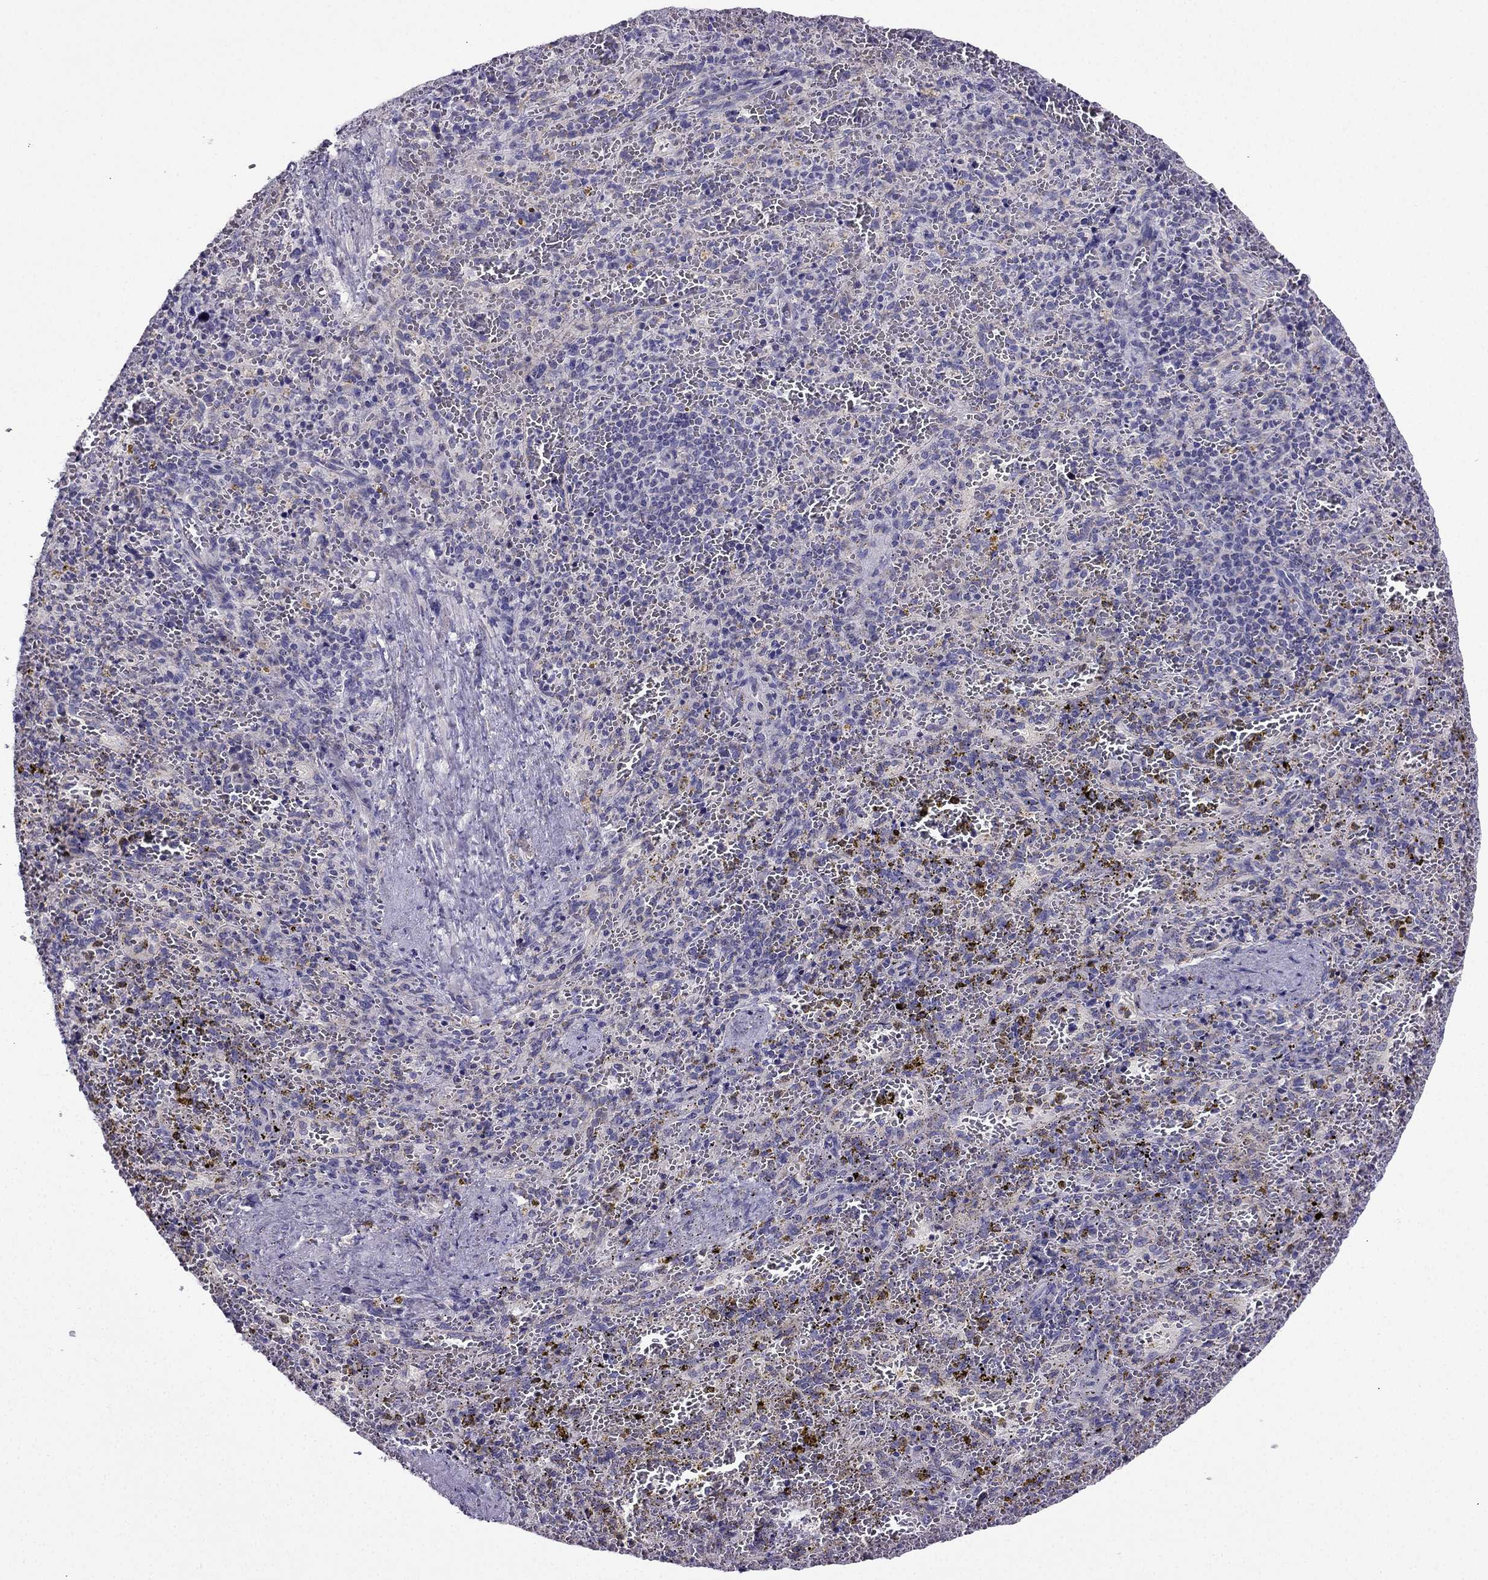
{"staining": {"intensity": "negative", "quantity": "none", "location": "none"}, "tissue": "spleen", "cell_type": "Cells in red pulp", "image_type": "normal", "snomed": [{"axis": "morphology", "description": "Normal tissue, NOS"}, {"axis": "topography", "description": "Spleen"}], "caption": "High magnification brightfield microscopy of normal spleen stained with DAB (3,3'-diaminobenzidine) (brown) and counterstained with hematoxylin (blue): cells in red pulp show no significant expression. (Brightfield microscopy of DAB immunohistochemistry (IHC) at high magnification).", "gene": "KIF5A", "patient": {"sex": "female", "age": 50}}